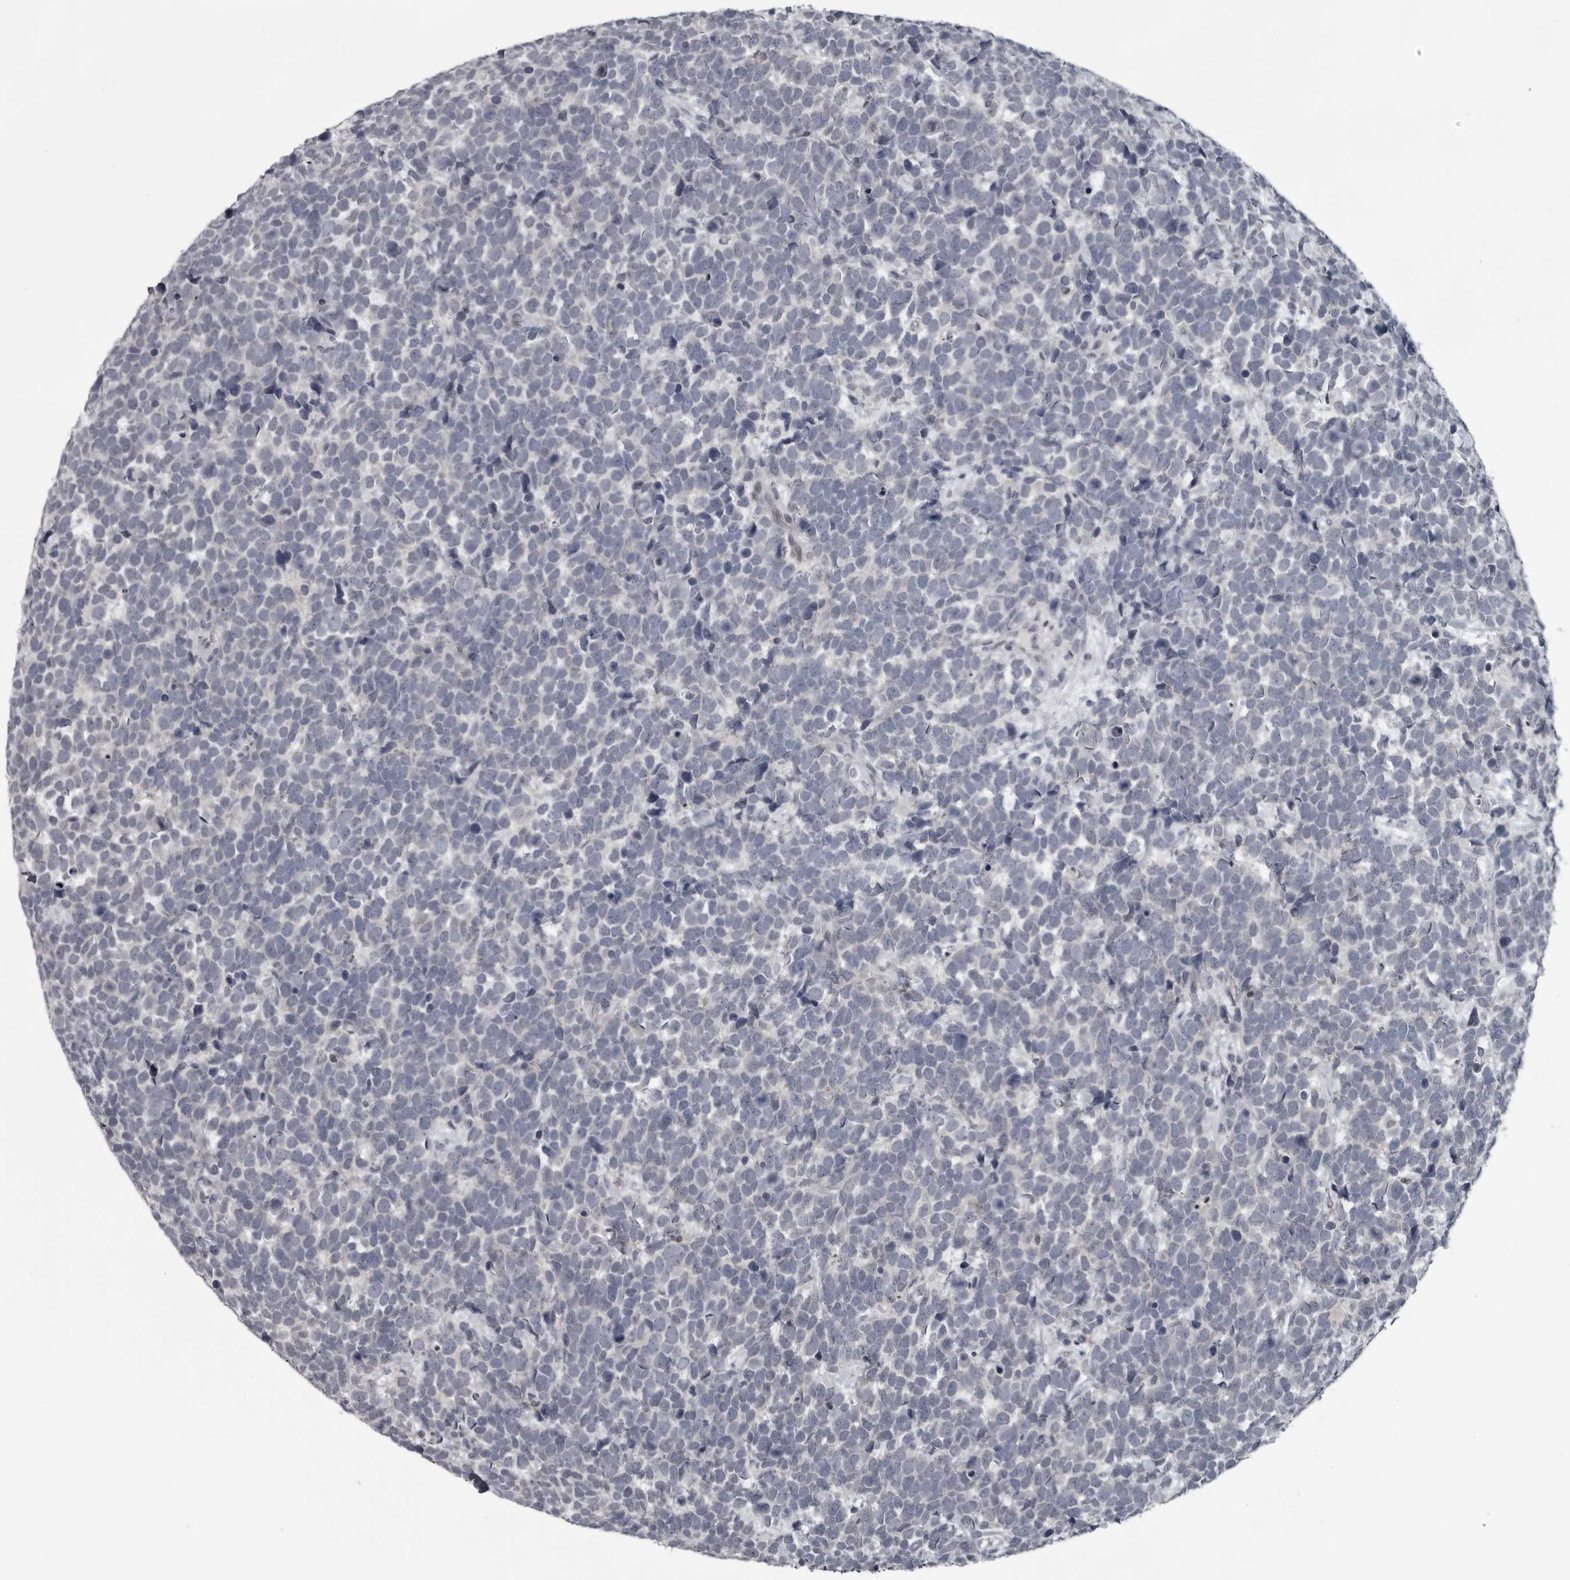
{"staining": {"intensity": "negative", "quantity": "none", "location": "none"}, "tissue": "urothelial cancer", "cell_type": "Tumor cells", "image_type": "cancer", "snomed": [{"axis": "morphology", "description": "Urothelial carcinoma, High grade"}, {"axis": "topography", "description": "Urinary bladder"}], "caption": "DAB immunohistochemical staining of human urothelial cancer demonstrates no significant positivity in tumor cells. (Immunohistochemistry, brightfield microscopy, high magnification).", "gene": "LYSMD1", "patient": {"sex": "female", "age": 82}}